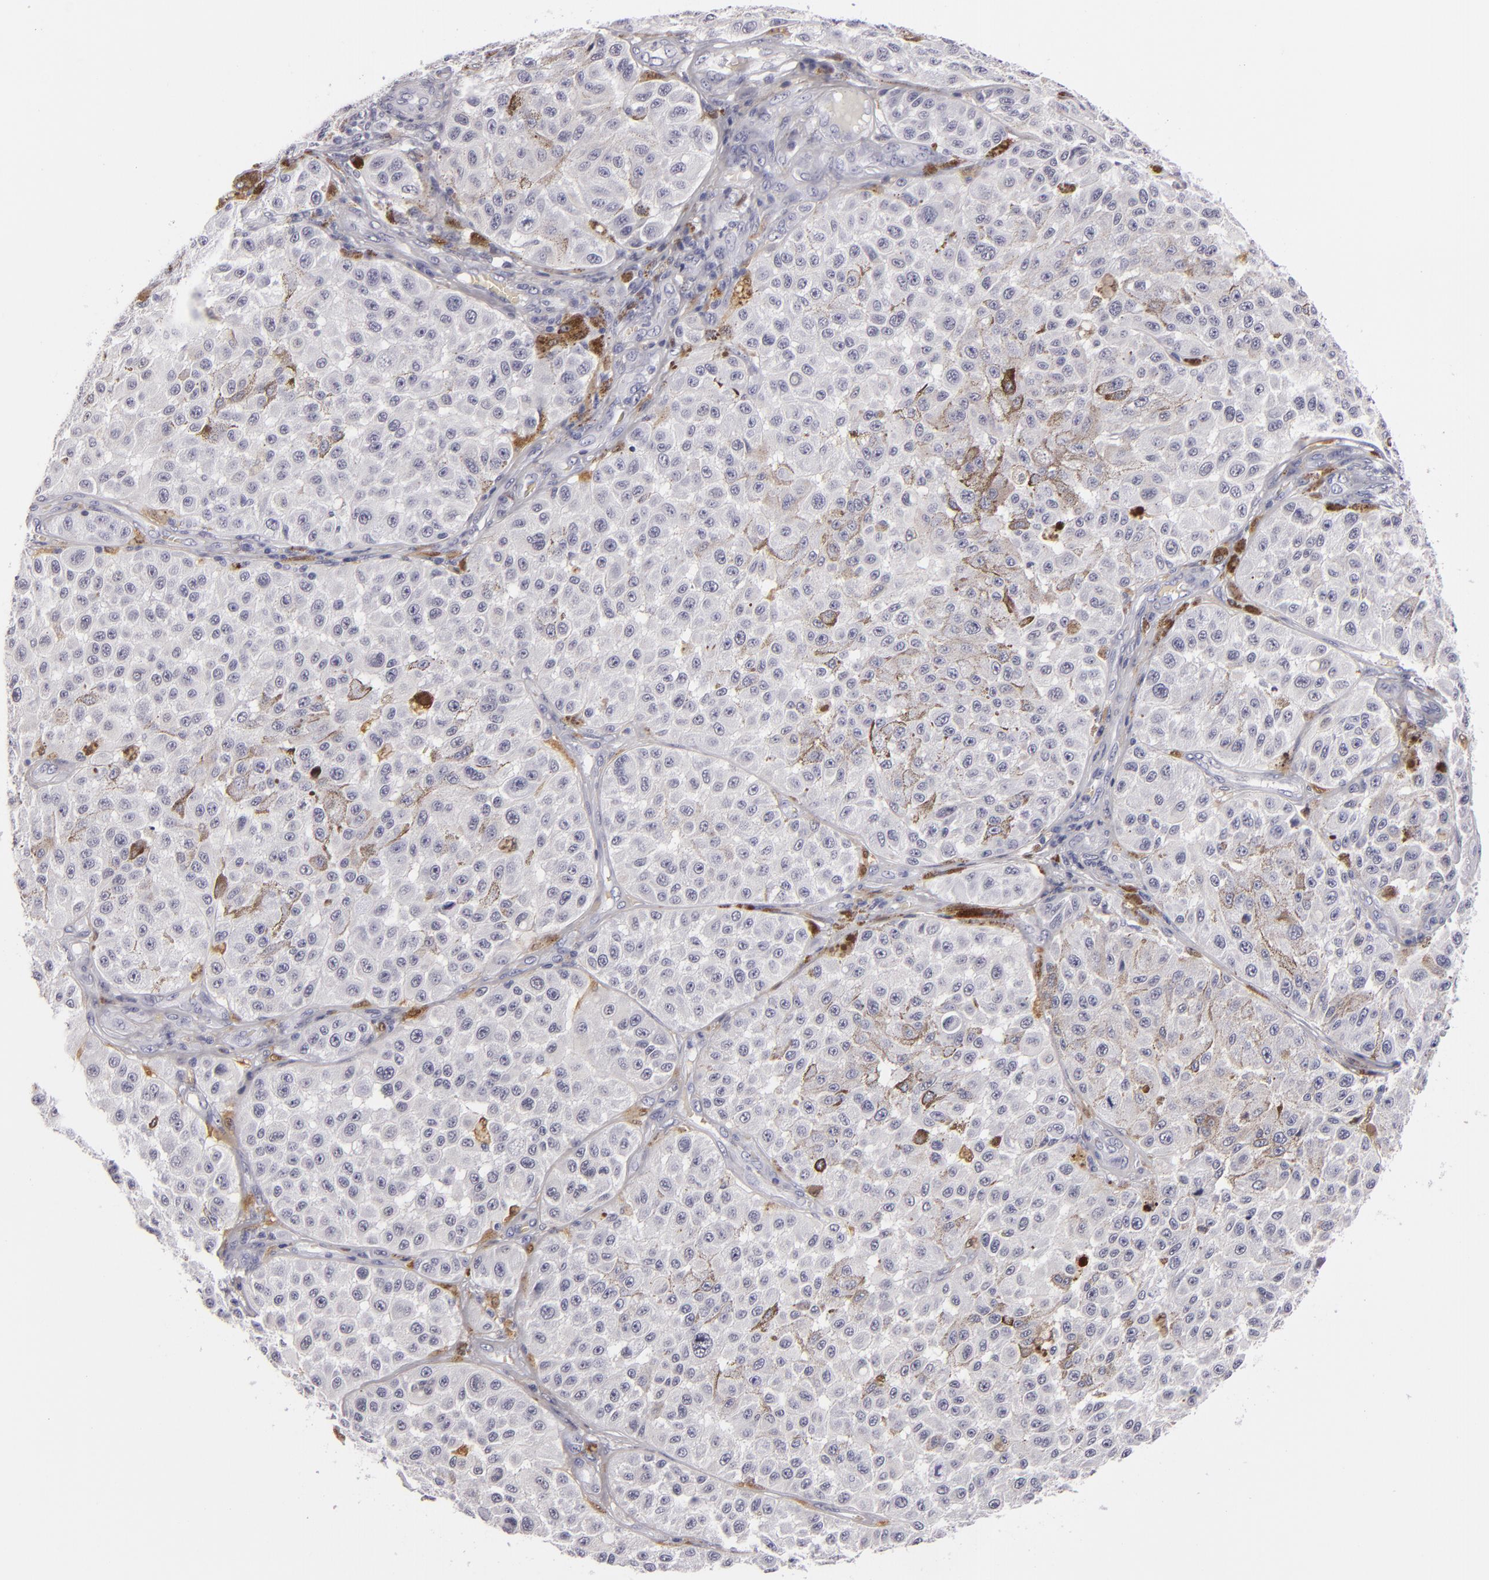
{"staining": {"intensity": "negative", "quantity": "none", "location": "none"}, "tissue": "melanoma", "cell_type": "Tumor cells", "image_type": "cancer", "snomed": [{"axis": "morphology", "description": "Malignant melanoma, NOS"}, {"axis": "topography", "description": "Skin"}], "caption": "DAB immunohistochemical staining of human malignant melanoma shows no significant expression in tumor cells.", "gene": "F13A1", "patient": {"sex": "female", "age": 64}}